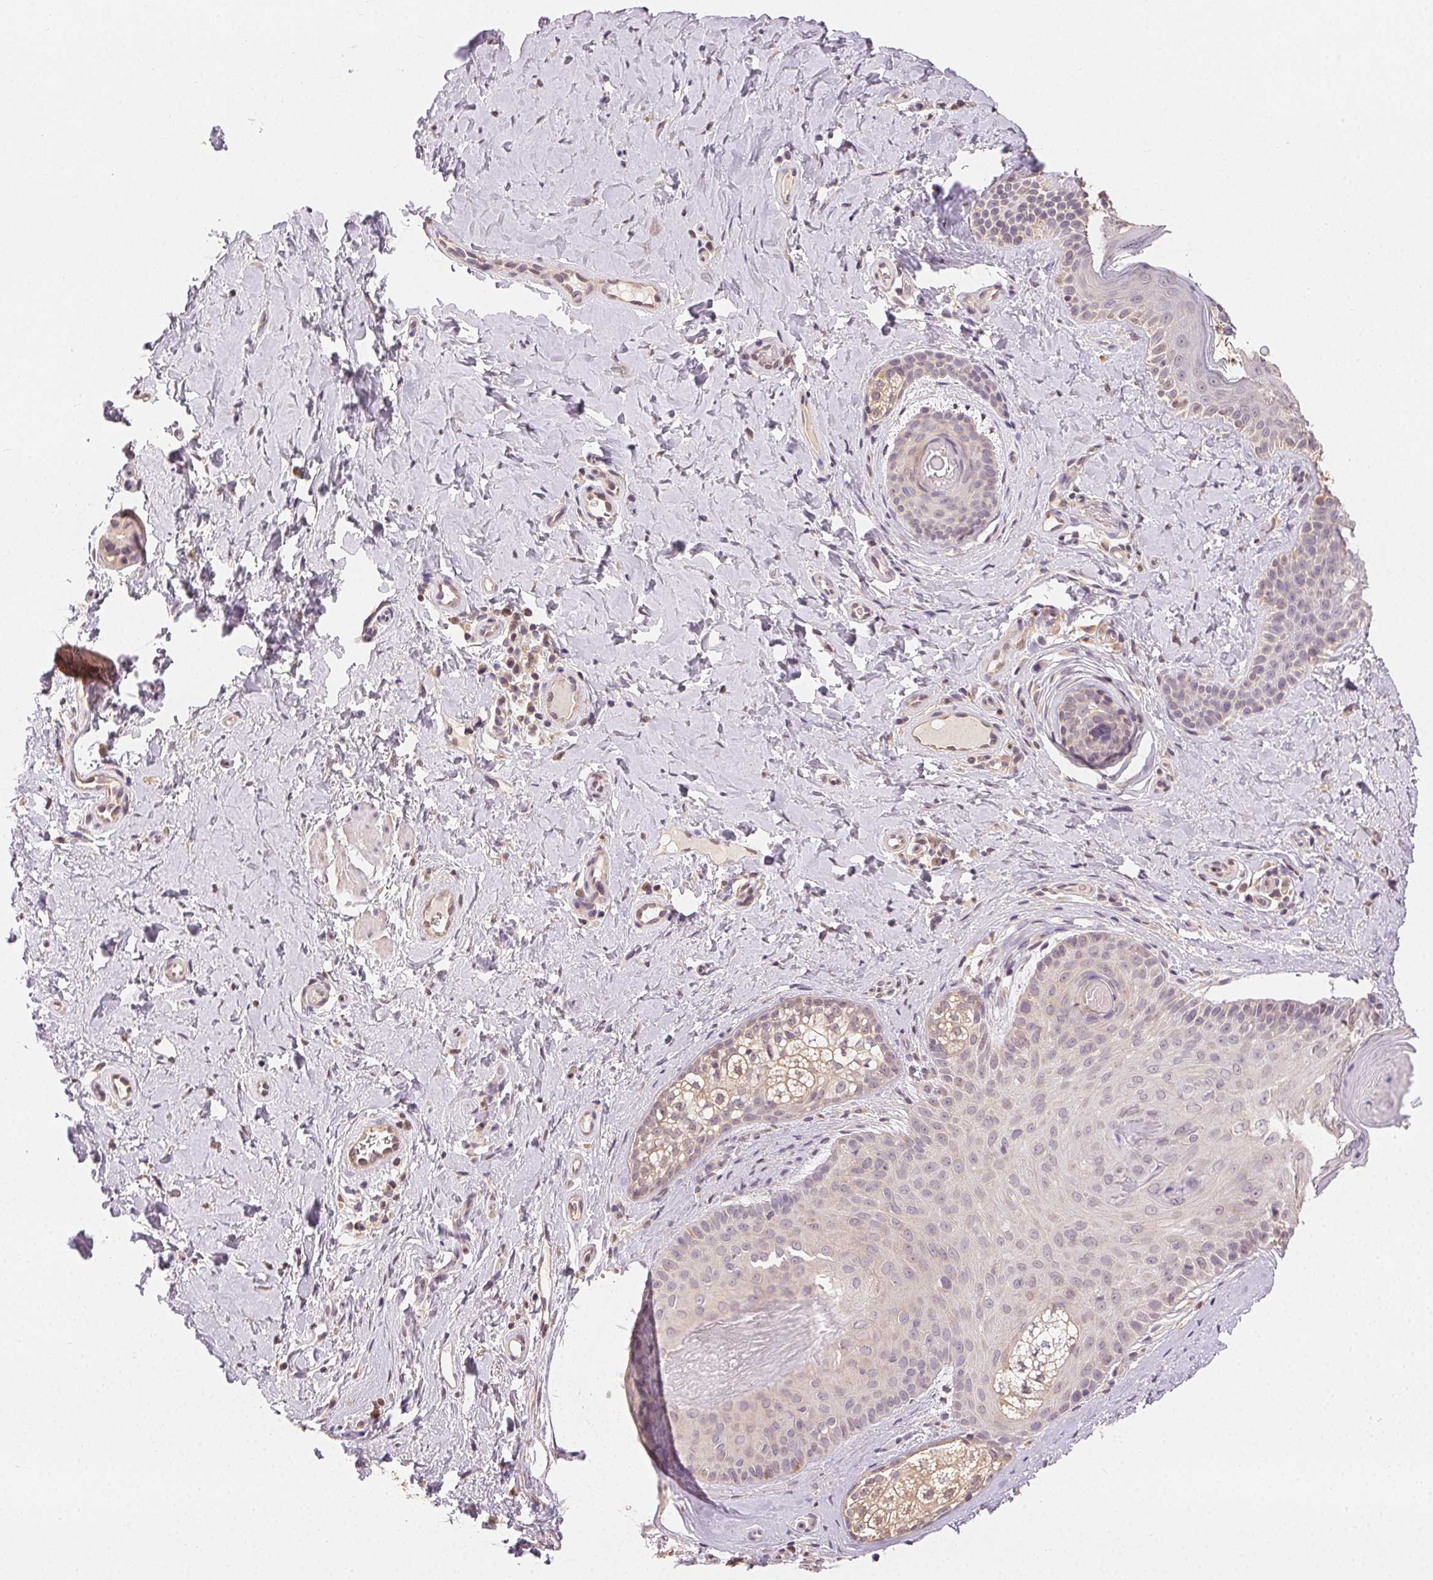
{"staining": {"intensity": "negative", "quantity": "none", "location": "none"}, "tissue": "skin cancer", "cell_type": "Tumor cells", "image_type": "cancer", "snomed": [{"axis": "morphology", "description": "Basal cell carcinoma"}, {"axis": "topography", "description": "Skin"}], "caption": "Immunohistochemistry of human basal cell carcinoma (skin) displays no positivity in tumor cells.", "gene": "SEZ6L2", "patient": {"sex": "male", "age": 89}}